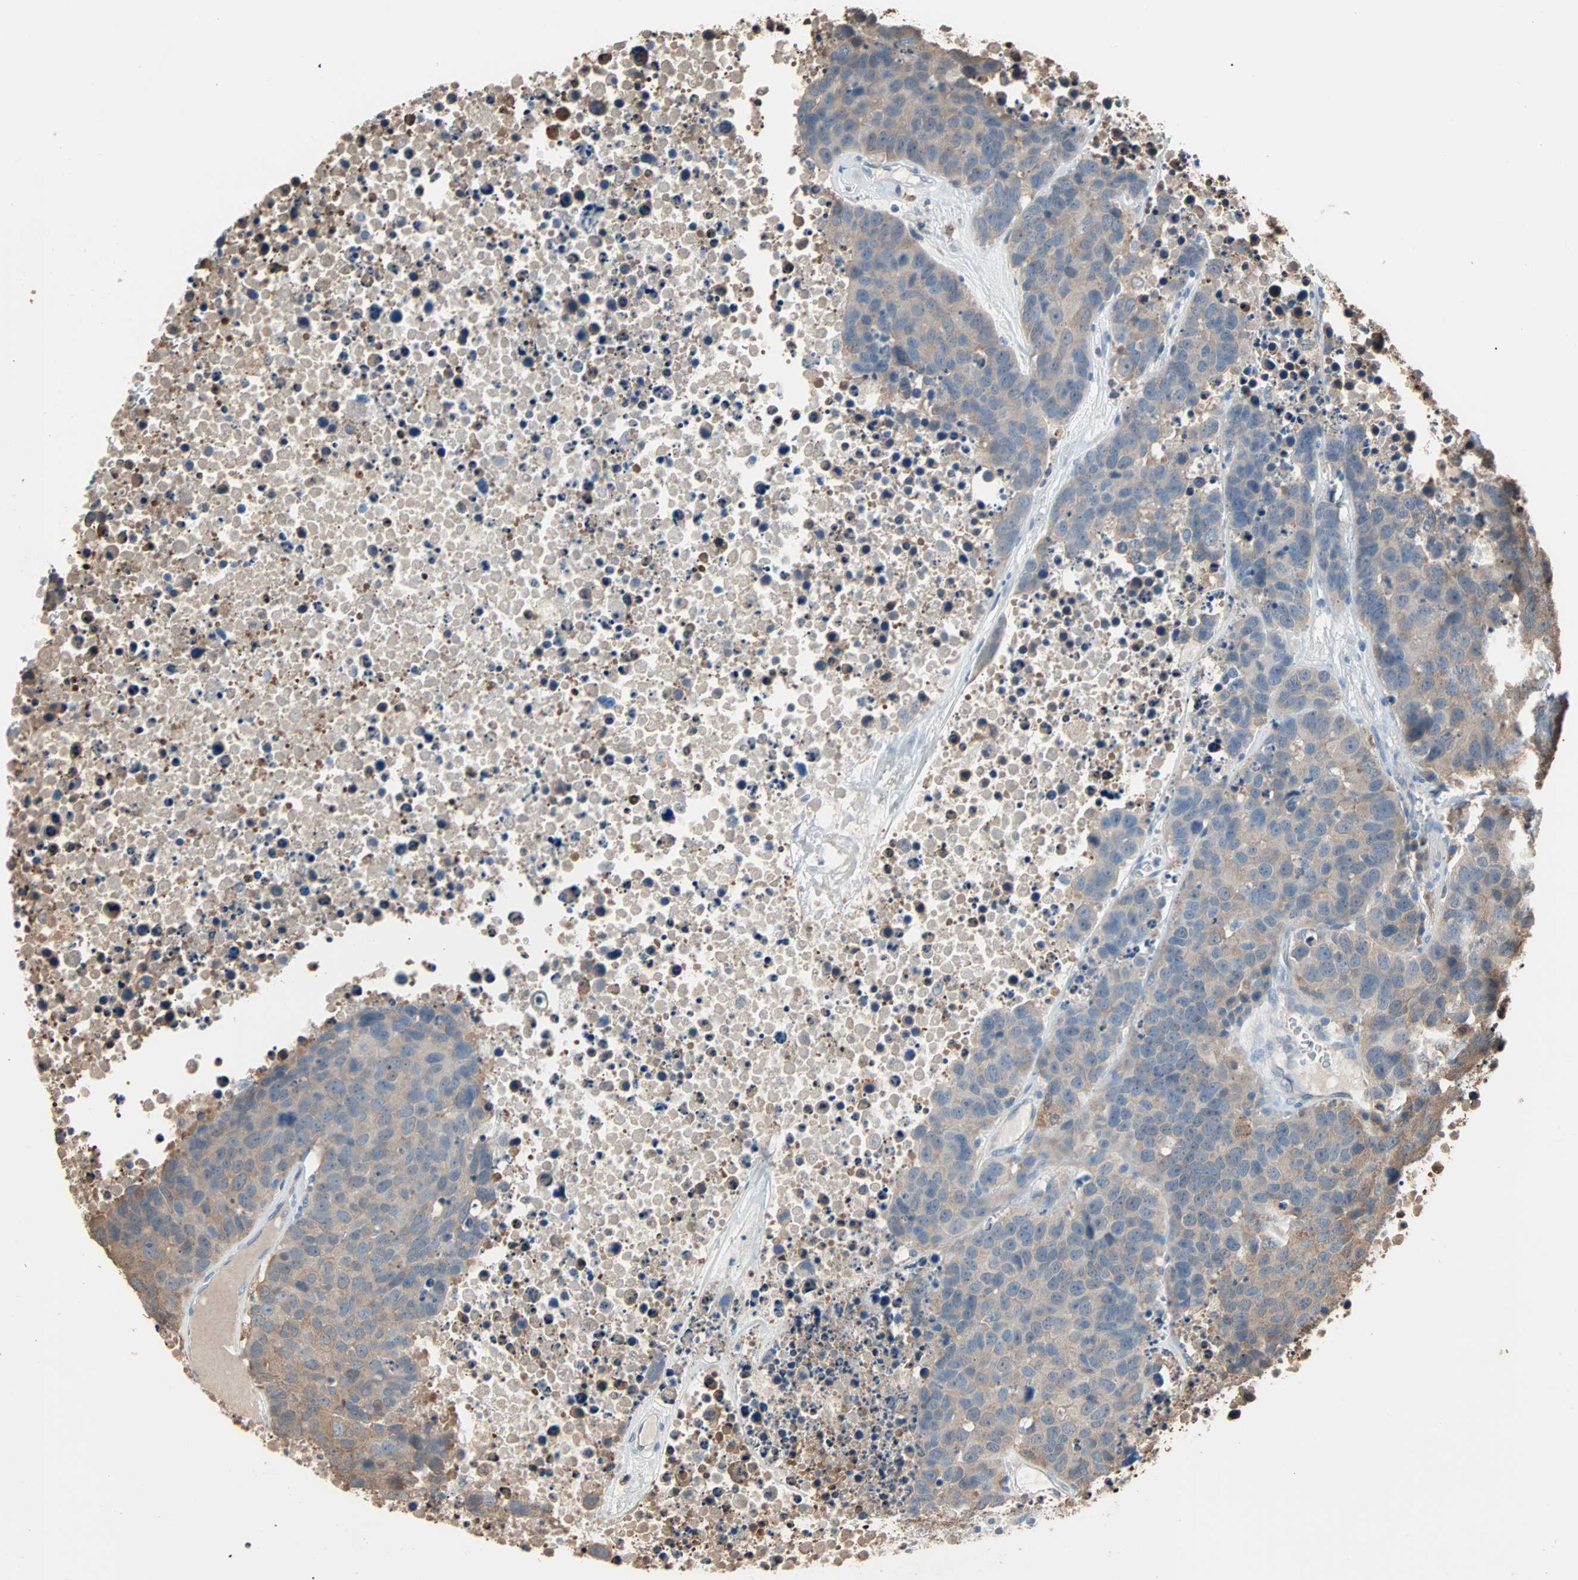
{"staining": {"intensity": "moderate", "quantity": ">75%", "location": "cytoplasmic/membranous"}, "tissue": "carcinoid", "cell_type": "Tumor cells", "image_type": "cancer", "snomed": [{"axis": "morphology", "description": "Carcinoid, malignant, NOS"}, {"axis": "topography", "description": "Lung"}], "caption": "This image demonstrates malignant carcinoid stained with IHC to label a protein in brown. The cytoplasmic/membranous of tumor cells show moderate positivity for the protein. Nuclei are counter-stained blue.", "gene": "PRDX1", "patient": {"sex": "male", "age": 60}}